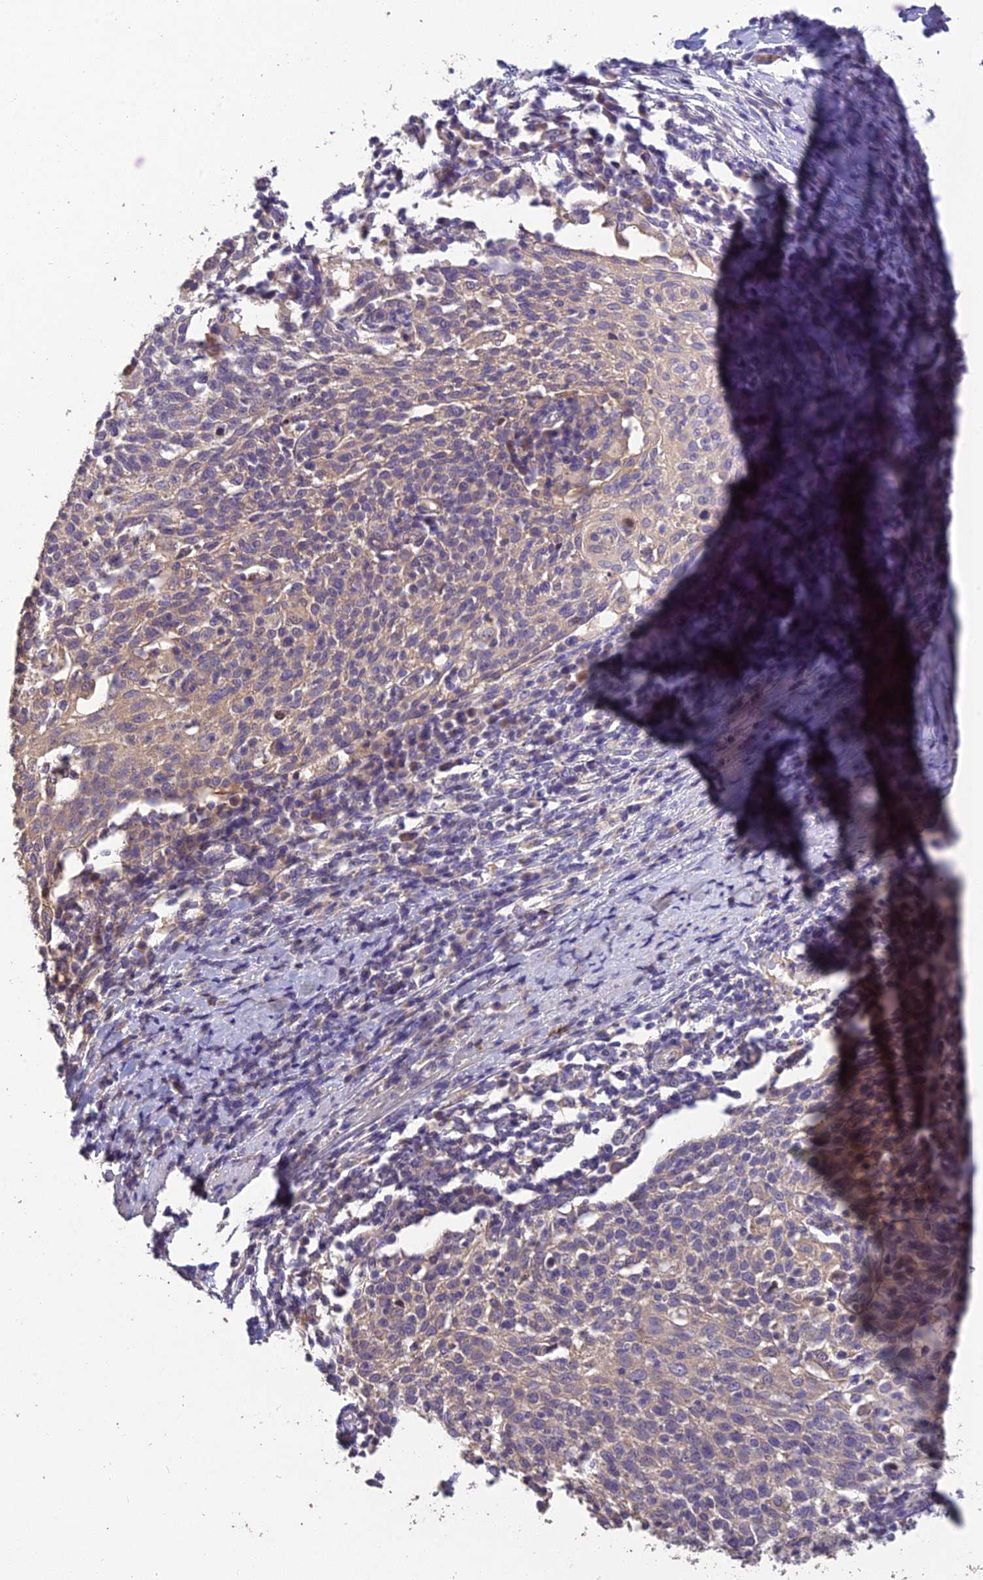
{"staining": {"intensity": "weak", "quantity": "<25%", "location": "cytoplasmic/membranous"}, "tissue": "cervical cancer", "cell_type": "Tumor cells", "image_type": "cancer", "snomed": [{"axis": "morphology", "description": "Squamous cell carcinoma, NOS"}, {"axis": "topography", "description": "Cervix"}], "caption": "Immunohistochemical staining of human cervical squamous cell carcinoma displays no significant staining in tumor cells.", "gene": "CEACAM16", "patient": {"sex": "female", "age": 52}}